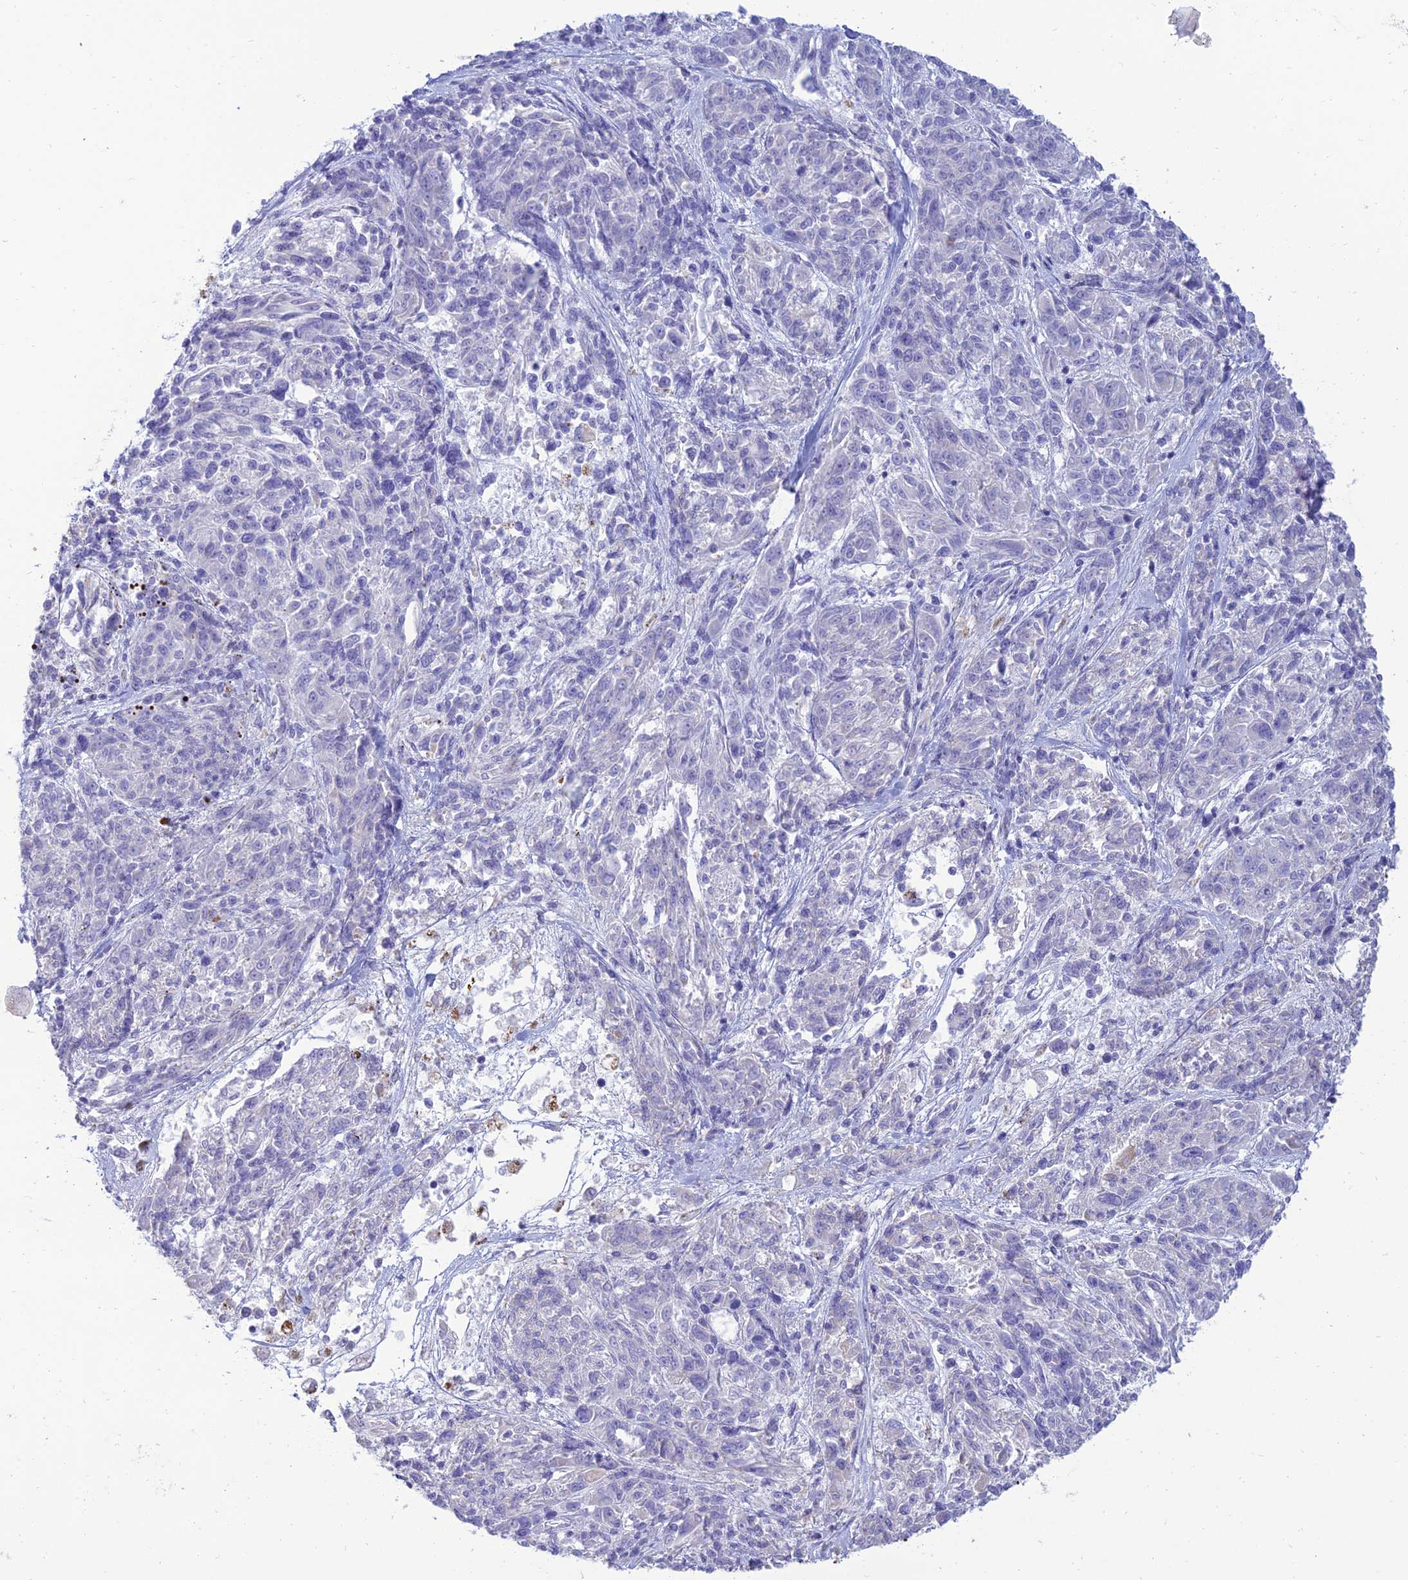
{"staining": {"intensity": "negative", "quantity": "none", "location": "none"}, "tissue": "melanoma", "cell_type": "Tumor cells", "image_type": "cancer", "snomed": [{"axis": "morphology", "description": "Malignant melanoma, NOS"}, {"axis": "topography", "description": "Skin"}], "caption": "The histopathology image demonstrates no staining of tumor cells in malignant melanoma.", "gene": "MAL2", "patient": {"sex": "male", "age": 53}}